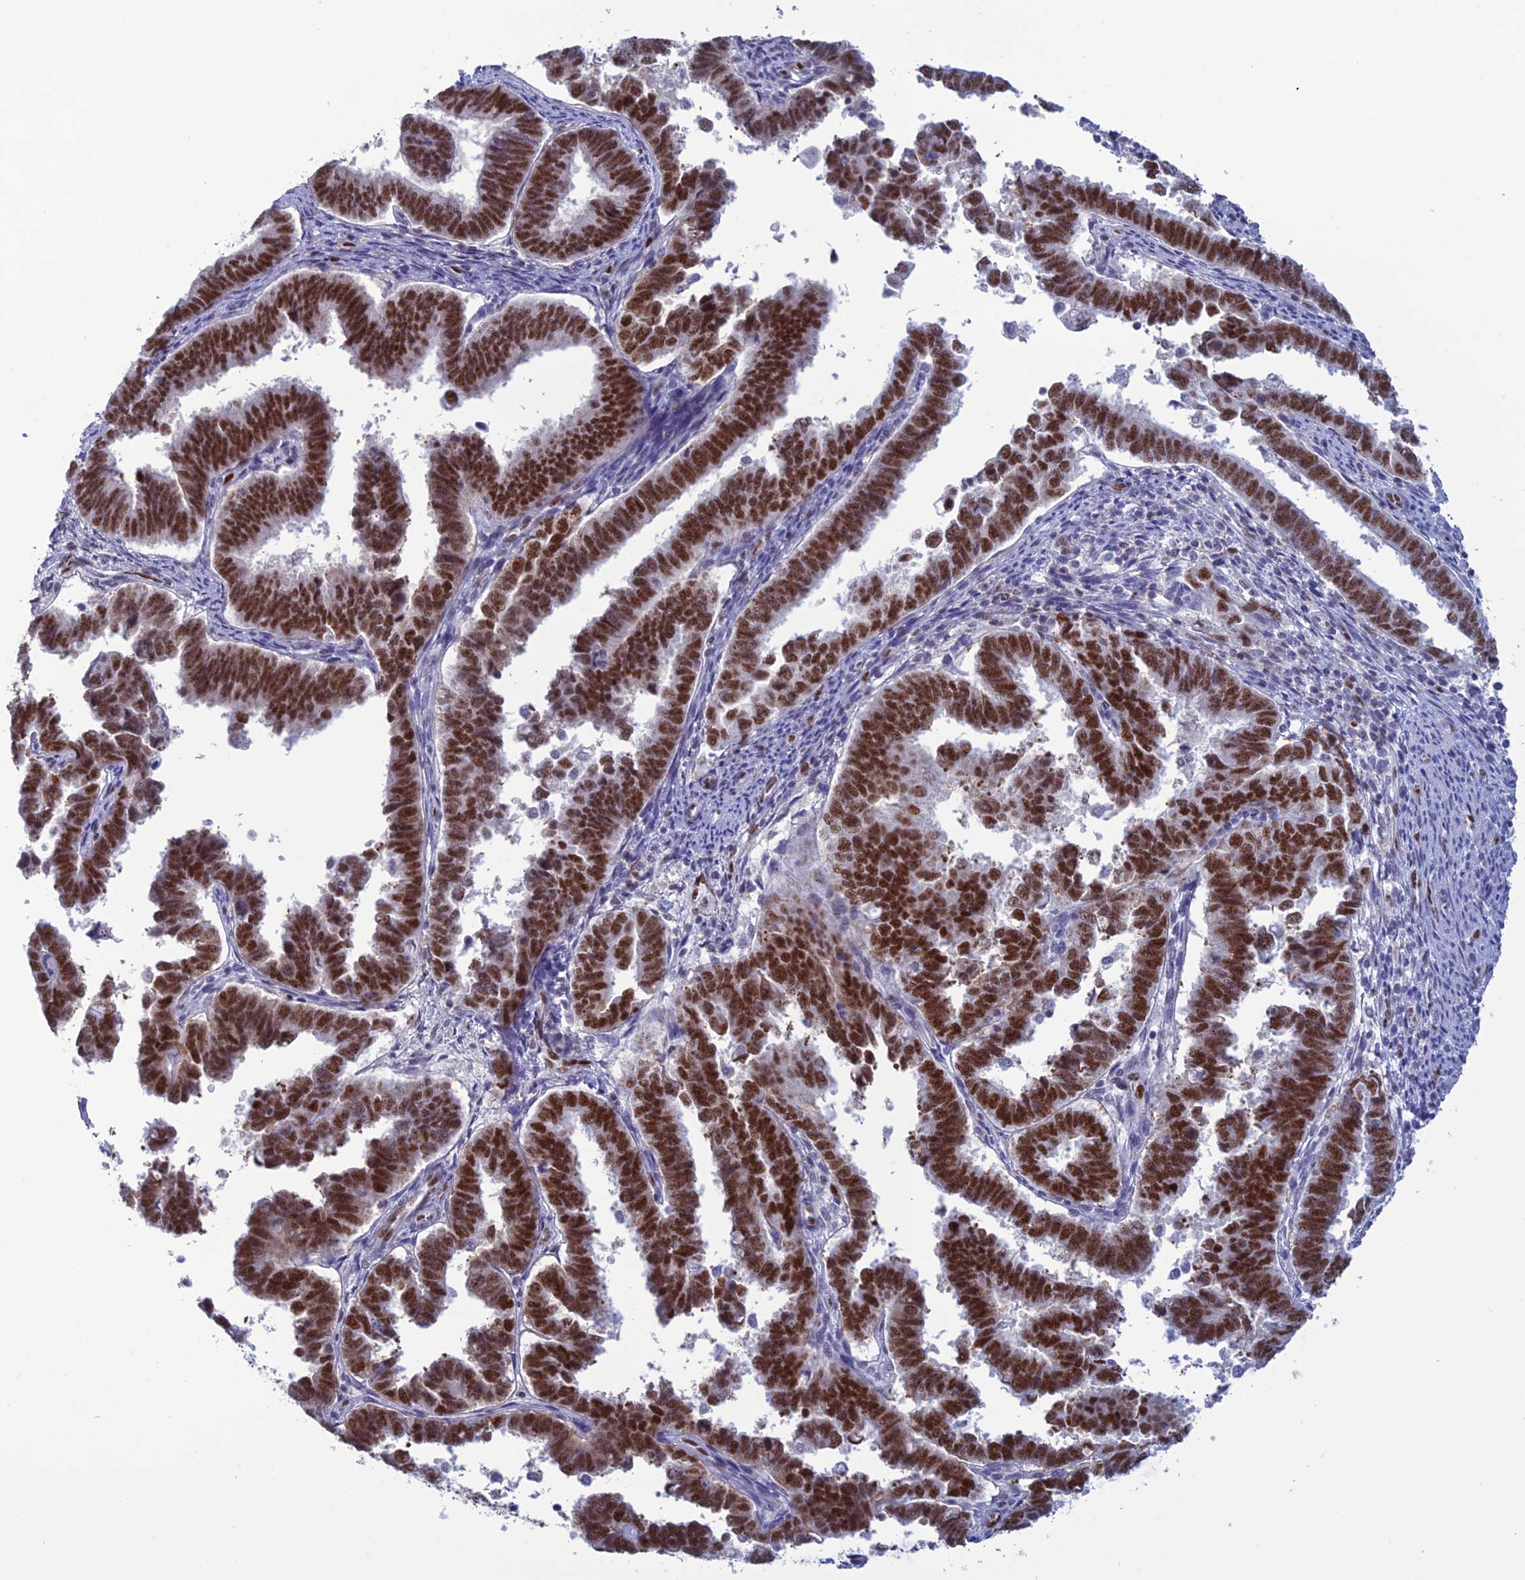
{"staining": {"intensity": "strong", "quantity": ">75%", "location": "nuclear"}, "tissue": "endometrial cancer", "cell_type": "Tumor cells", "image_type": "cancer", "snomed": [{"axis": "morphology", "description": "Adenocarcinoma, NOS"}, {"axis": "topography", "description": "Endometrium"}], "caption": "A brown stain labels strong nuclear positivity of a protein in endometrial cancer tumor cells. Using DAB (brown) and hematoxylin (blue) stains, captured at high magnification using brightfield microscopy.", "gene": "NOL4L", "patient": {"sex": "female", "age": 75}}